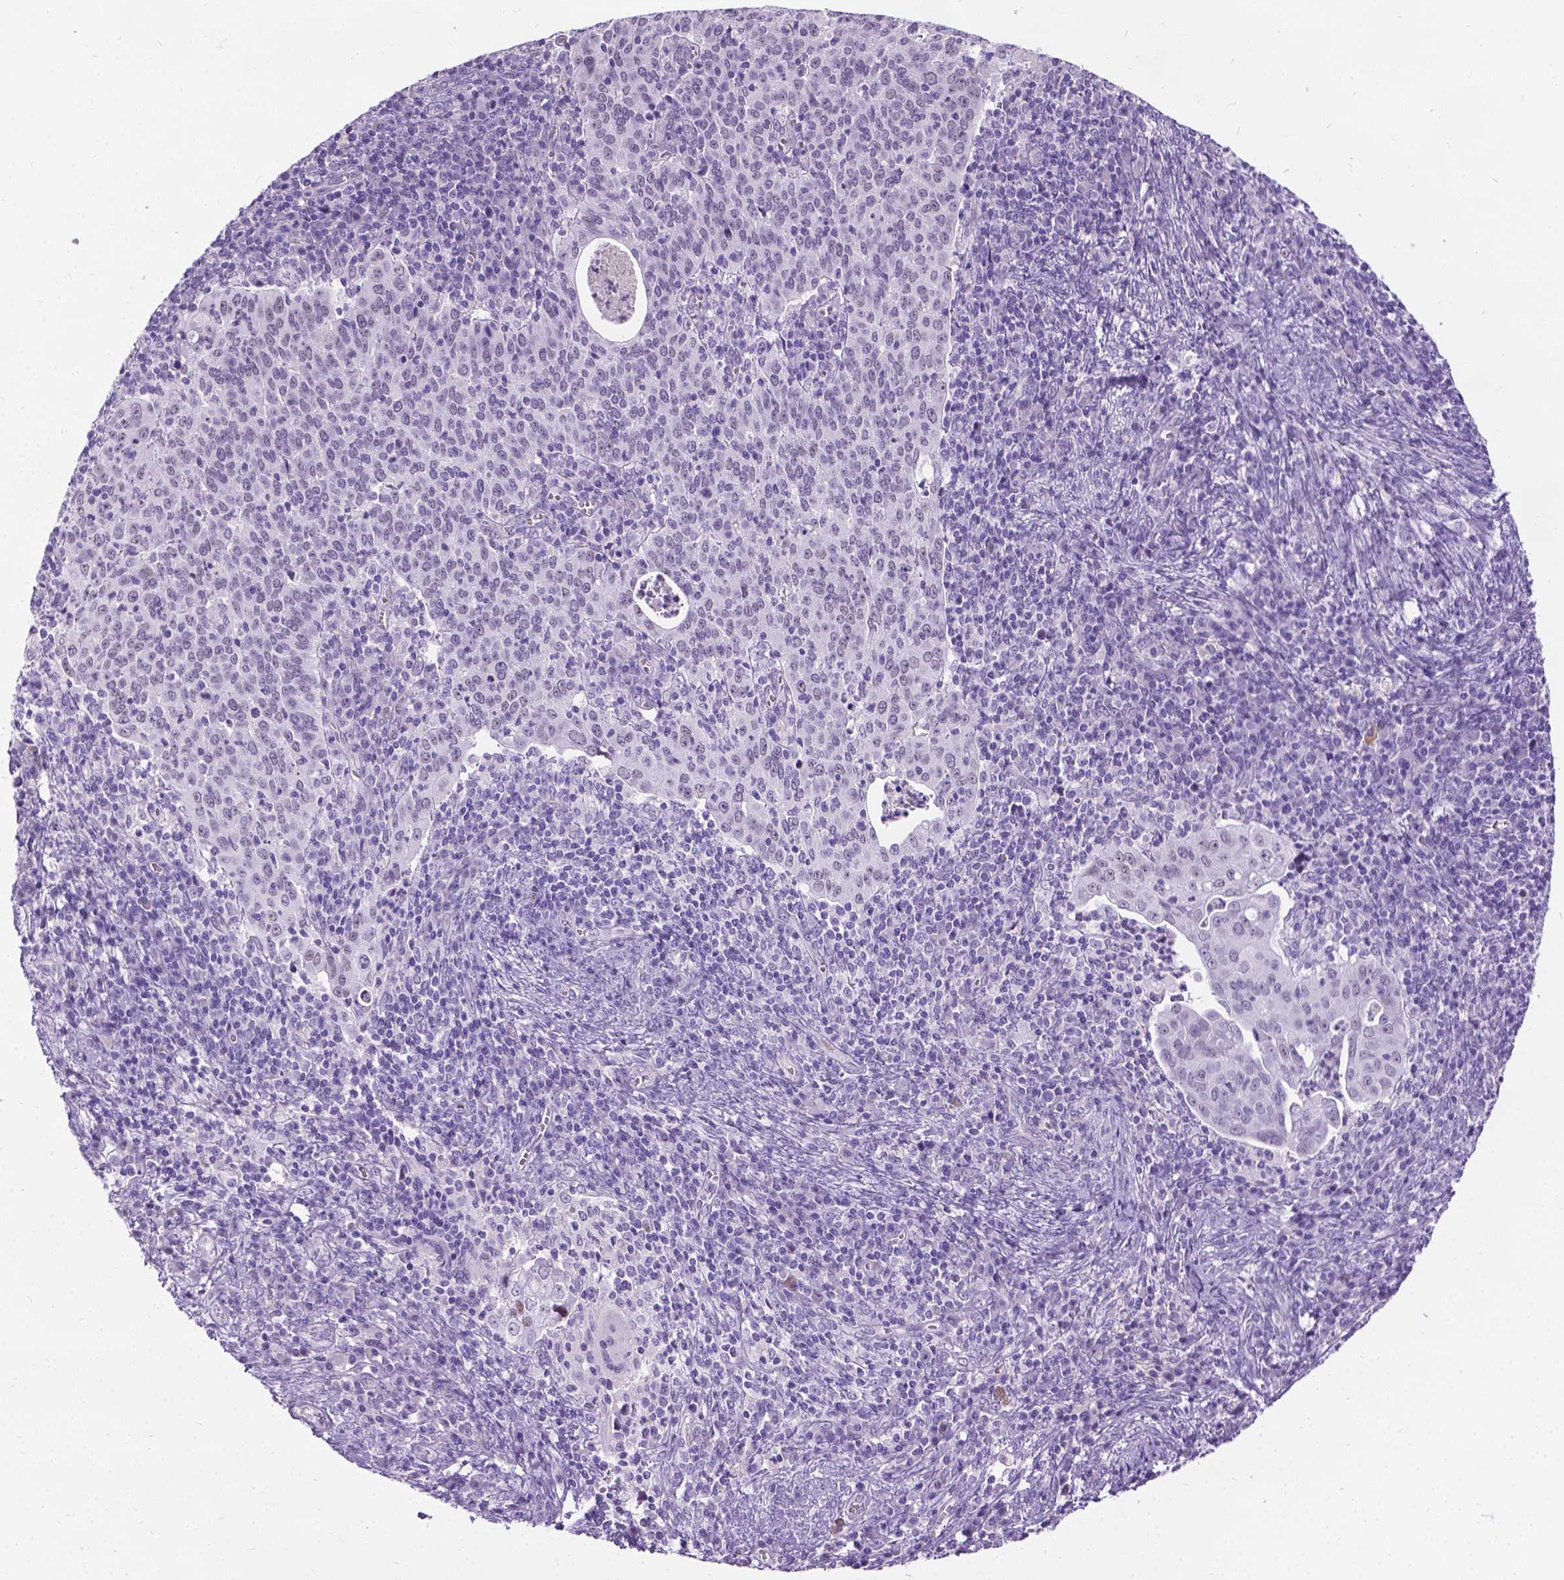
{"staining": {"intensity": "negative", "quantity": "none", "location": "none"}, "tissue": "cervical cancer", "cell_type": "Tumor cells", "image_type": "cancer", "snomed": [{"axis": "morphology", "description": "Squamous cell carcinoma, NOS"}, {"axis": "topography", "description": "Cervix"}], "caption": "Cervical cancer (squamous cell carcinoma) stained for a protein using immunohistochemistry reveals no expression tumor cells.", "gene": "PROB1", "patient": {"sex": "female", "age": 39}}